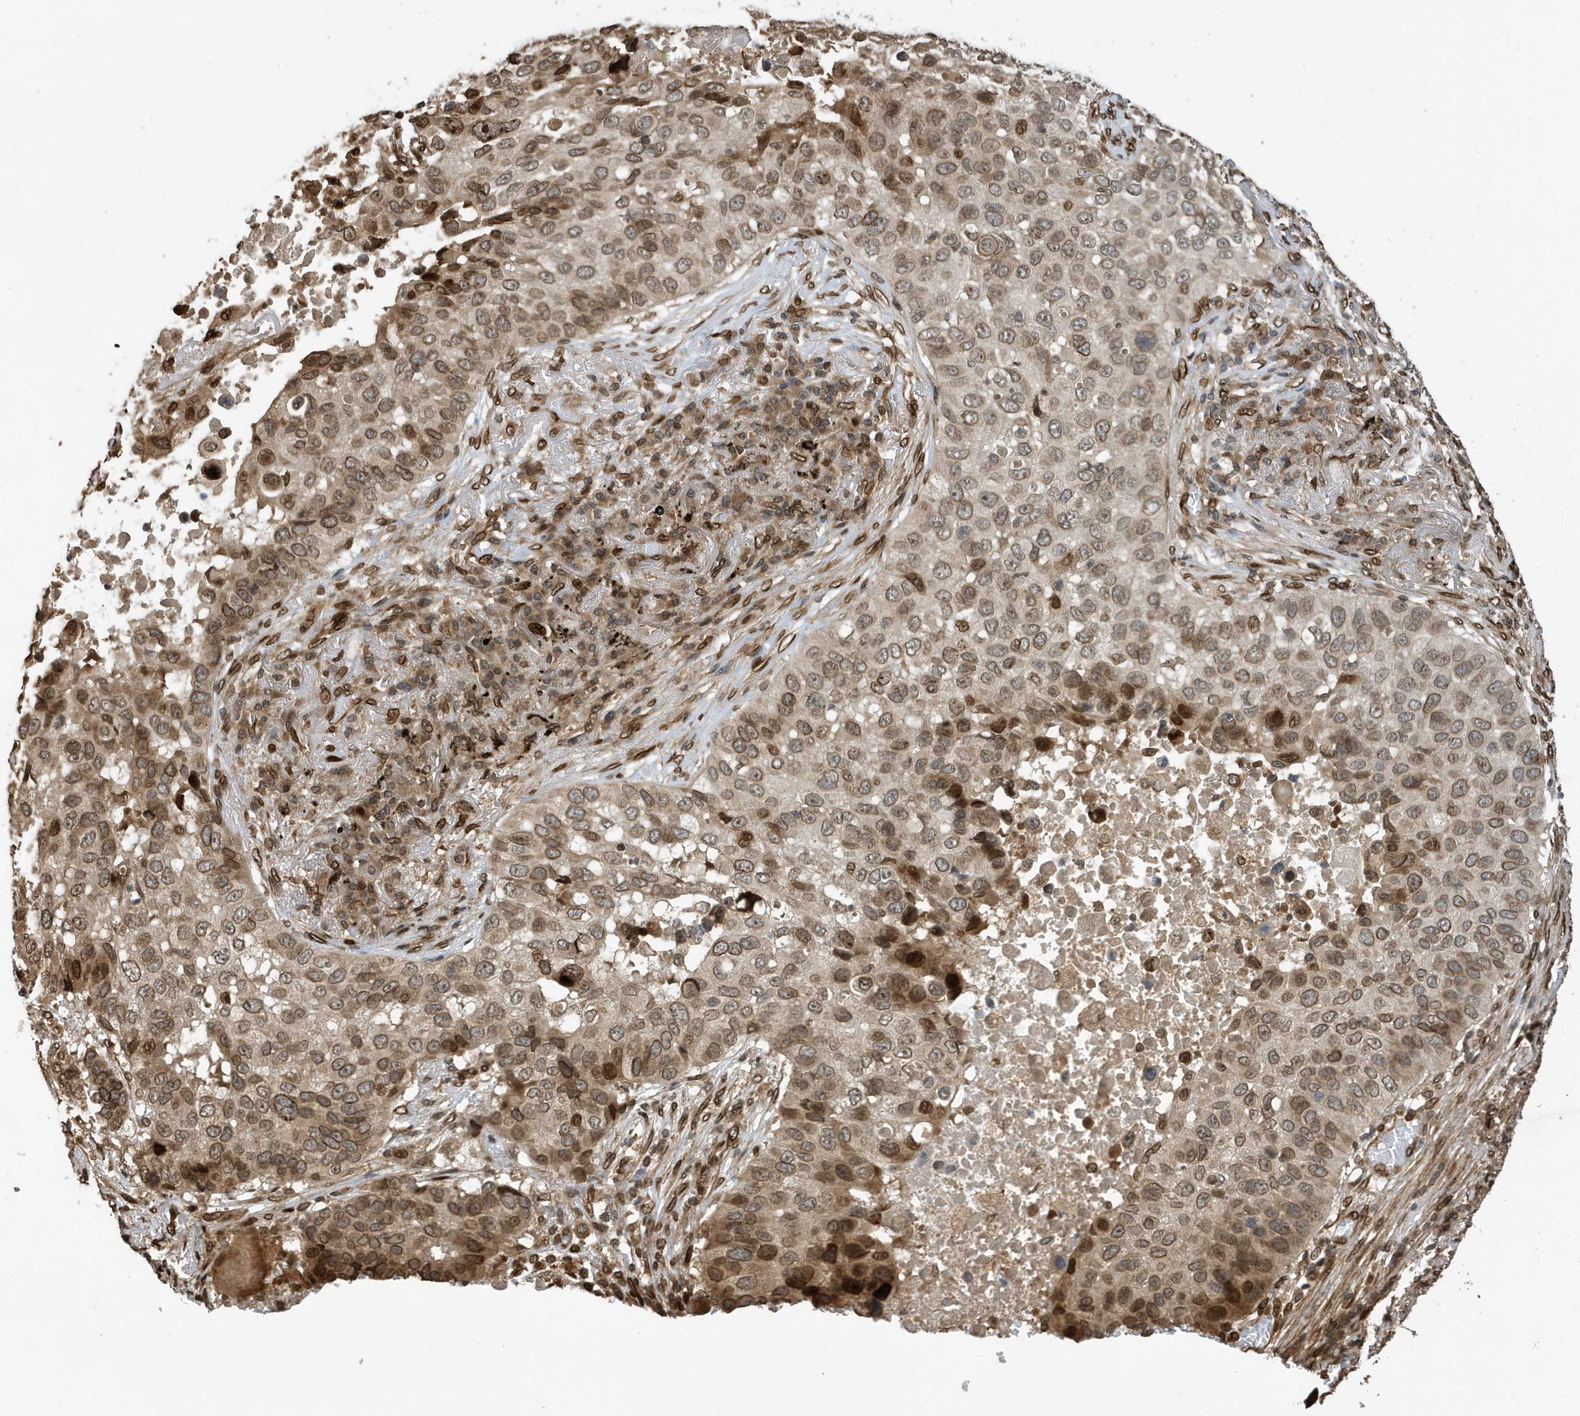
{"staining": {"intensity": "moderate", "quantity": ">75%", "location": "cytoplasmic/membranous,nuclear"}, "tissue": "lung cancer", "cell_type": "Tumor cells", "image_type": "cancer", "snomed": [{"axis": "morphology", "description": "Squamous cell carcinoma, NOS"}, {"axis": "topography", "description": "Lung"}], "caption": "Immunohistochemical staining of human lung cancer (squamous cell carcinoma) shows medium levels of moderate cytoplasmic/membranous and nuclear protein staining in about >75% of tumor cells.", "gene": "DUSP18", "patient": {"sex": "male", "age": 57}}